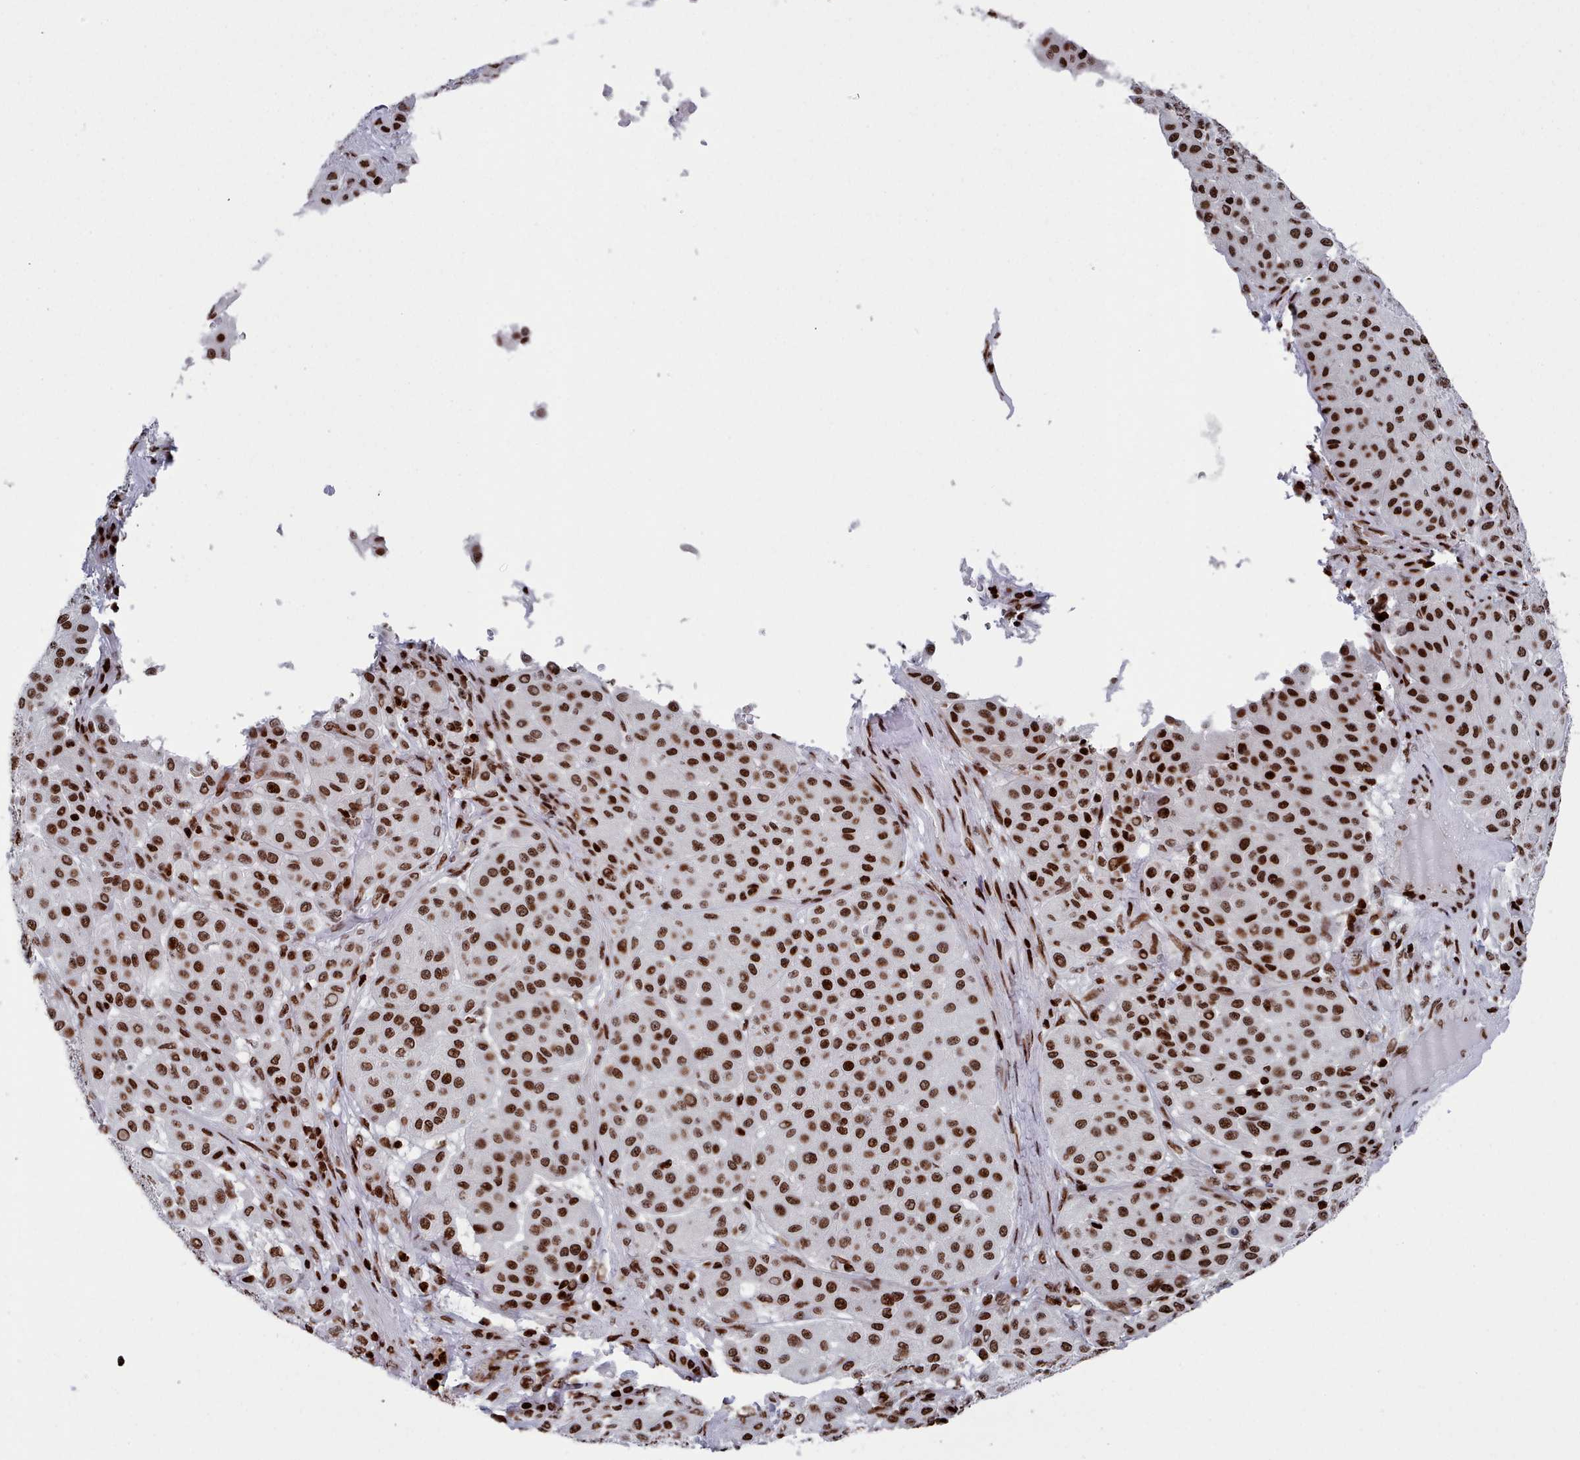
{"staining": {"intensity": "strong", "quantity": ">75%", "location": "nuclear"}, "tissue": "melanoma", "cell_type": "Tumor cells", "image_type": "cancer", "snomed": [{"axis": "morphology", "description": "Malignant melanoma, Metastatic site"}, {"axis": "topography", "description": "Smooth muscle"}], "caption": "This image demonstrates immunohistochemistry staining of malignant melanoma (metastatic site), with high strong nuclear positivity in about >75% of tumor cells.", "gene": "PCDHB12", "patient": {"sex": "male", "age": 41}}